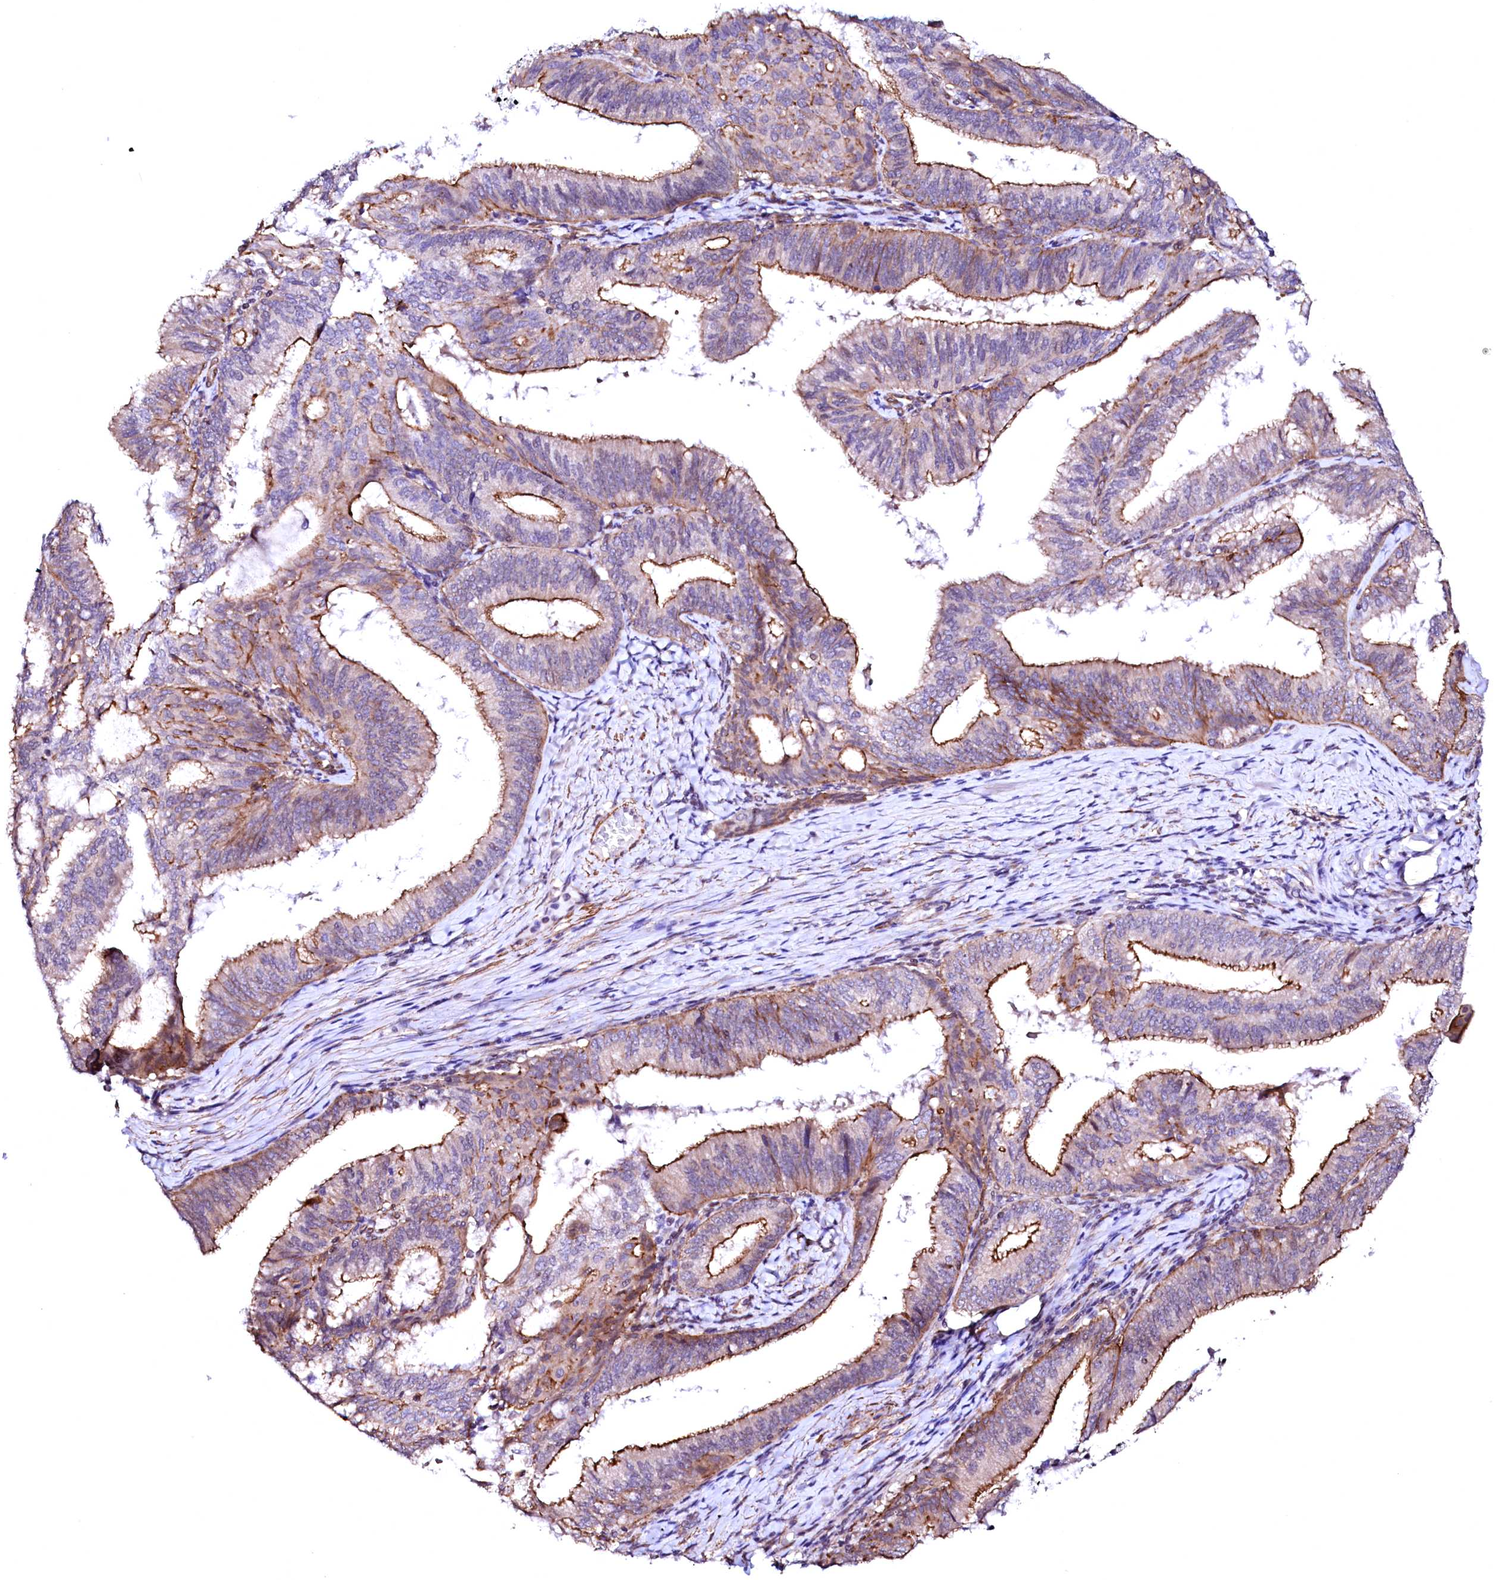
{"staining": {"intensity": "moderate", "quantity": "25%-75%", "location": "cytoplasmic/membranous"}, "tissue": "endometrial cancer", "cell_type": "Tumor cells", "image_type": "cancer", "snomed": [{"axis": "morphology", "description": "Adenocarcinoma, NOS"}, {"axis": "topography", "description": "Endometrium"}], "caption": "Protein staining shows moderate cytoplasmic/membranous positivity in approximately 25%-75% of tumor cells in adenocarcinoma (endometrial).", "gene": "GPR176", "patient": {"sex": "female", "age": 49}}